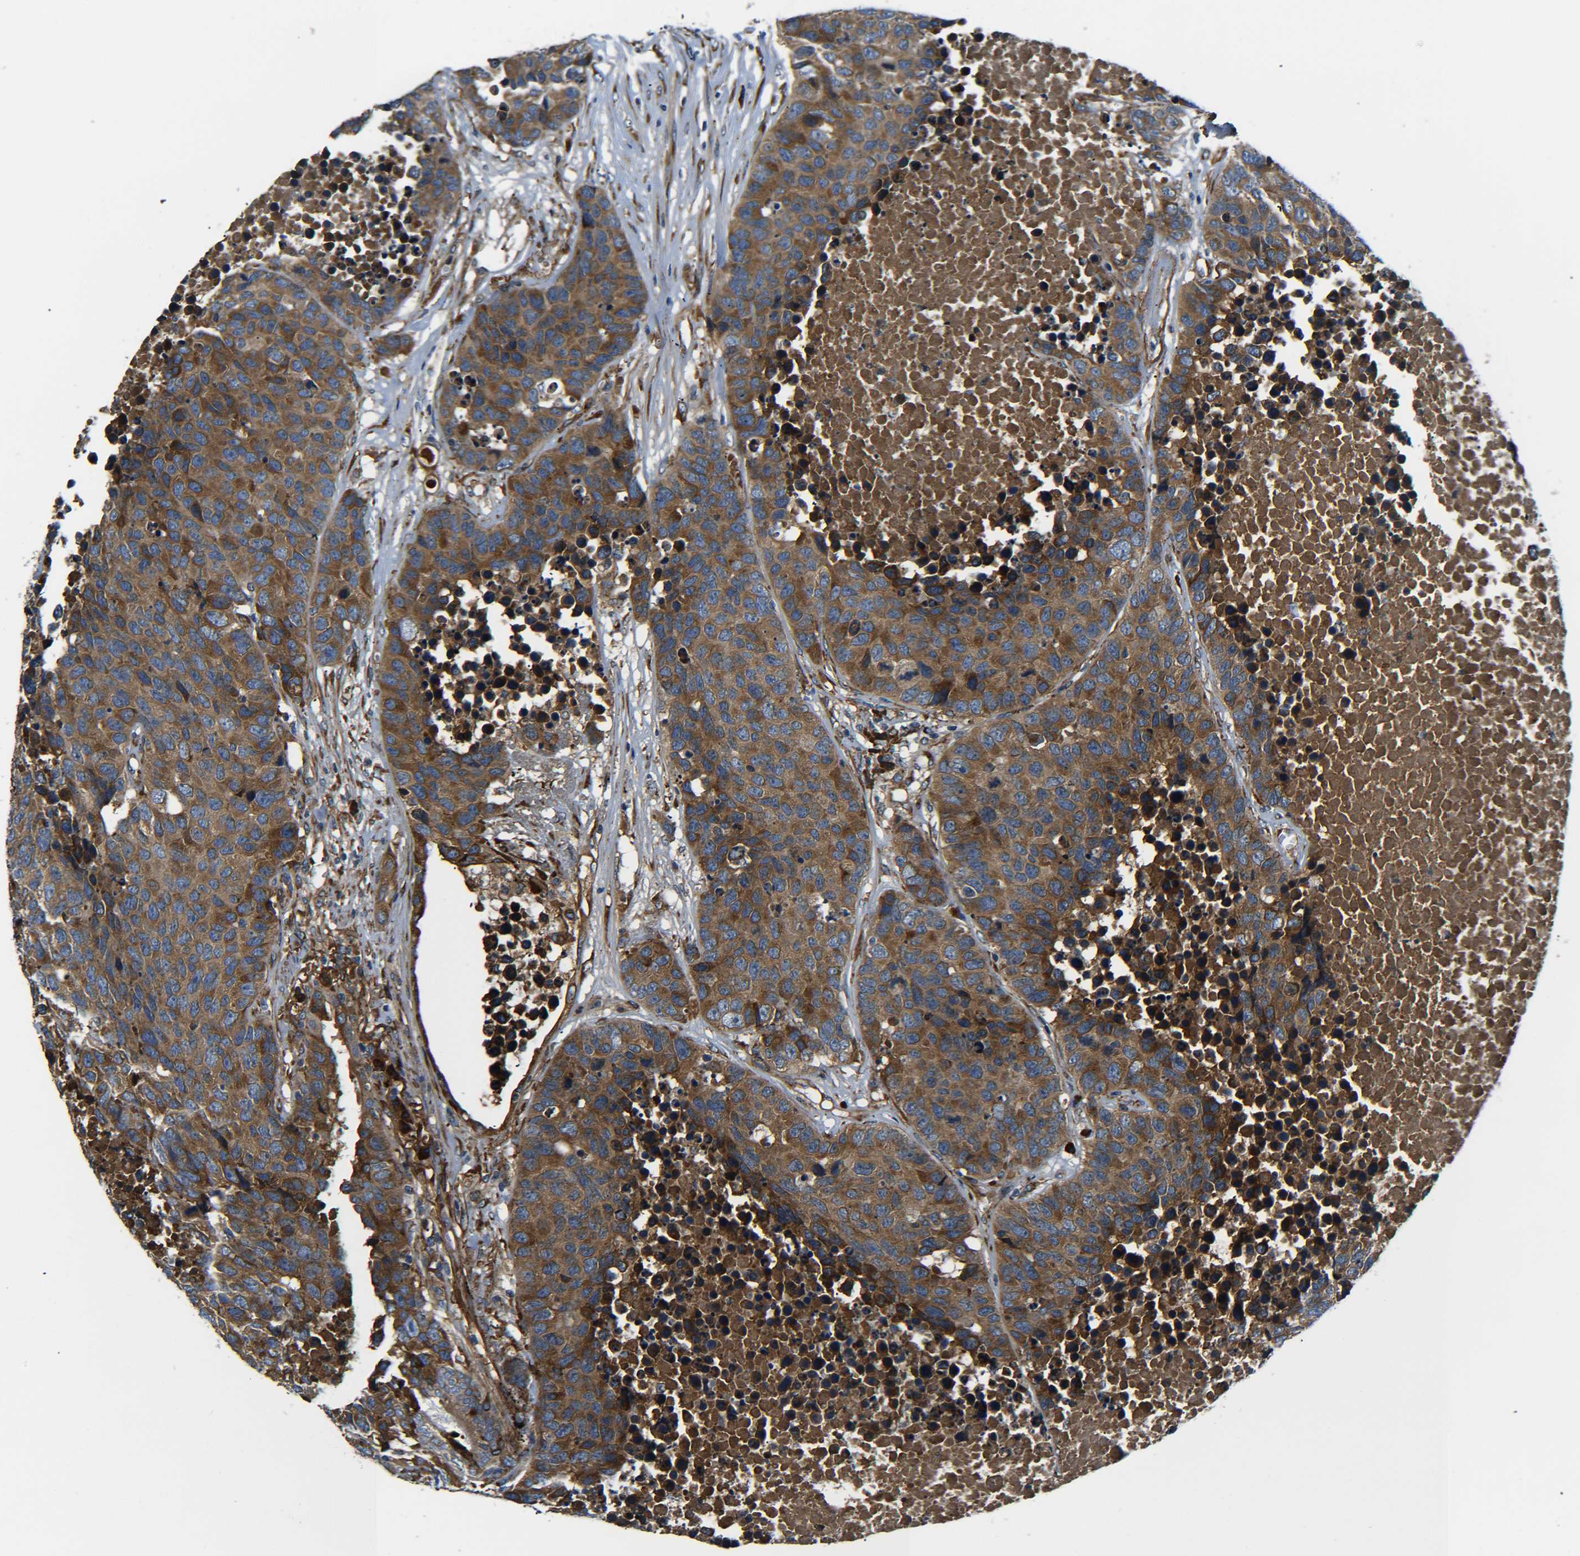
{"staining": {"intensity": "moderate", "quantity": ">75%", "location": "cytoplasmic/membranous"}, "tissue": "carcinoid", "cell_type": "Tumor cells", "image_type": "cancer", "snomed": [{"axis": "morphology", "description": "Carcinoid, malignant, NOS"}, {"axis": "topography", "description": "Lung"}], "caption": "A histopathology image showing moderate cytoplasmic/membranous expression in approximately >75% of tumor cells in malignant carcinoid, as visualized by brown immunohistochemical staining.", "gene": "PREB", "patient": {"sex": "male", "age": 60}}